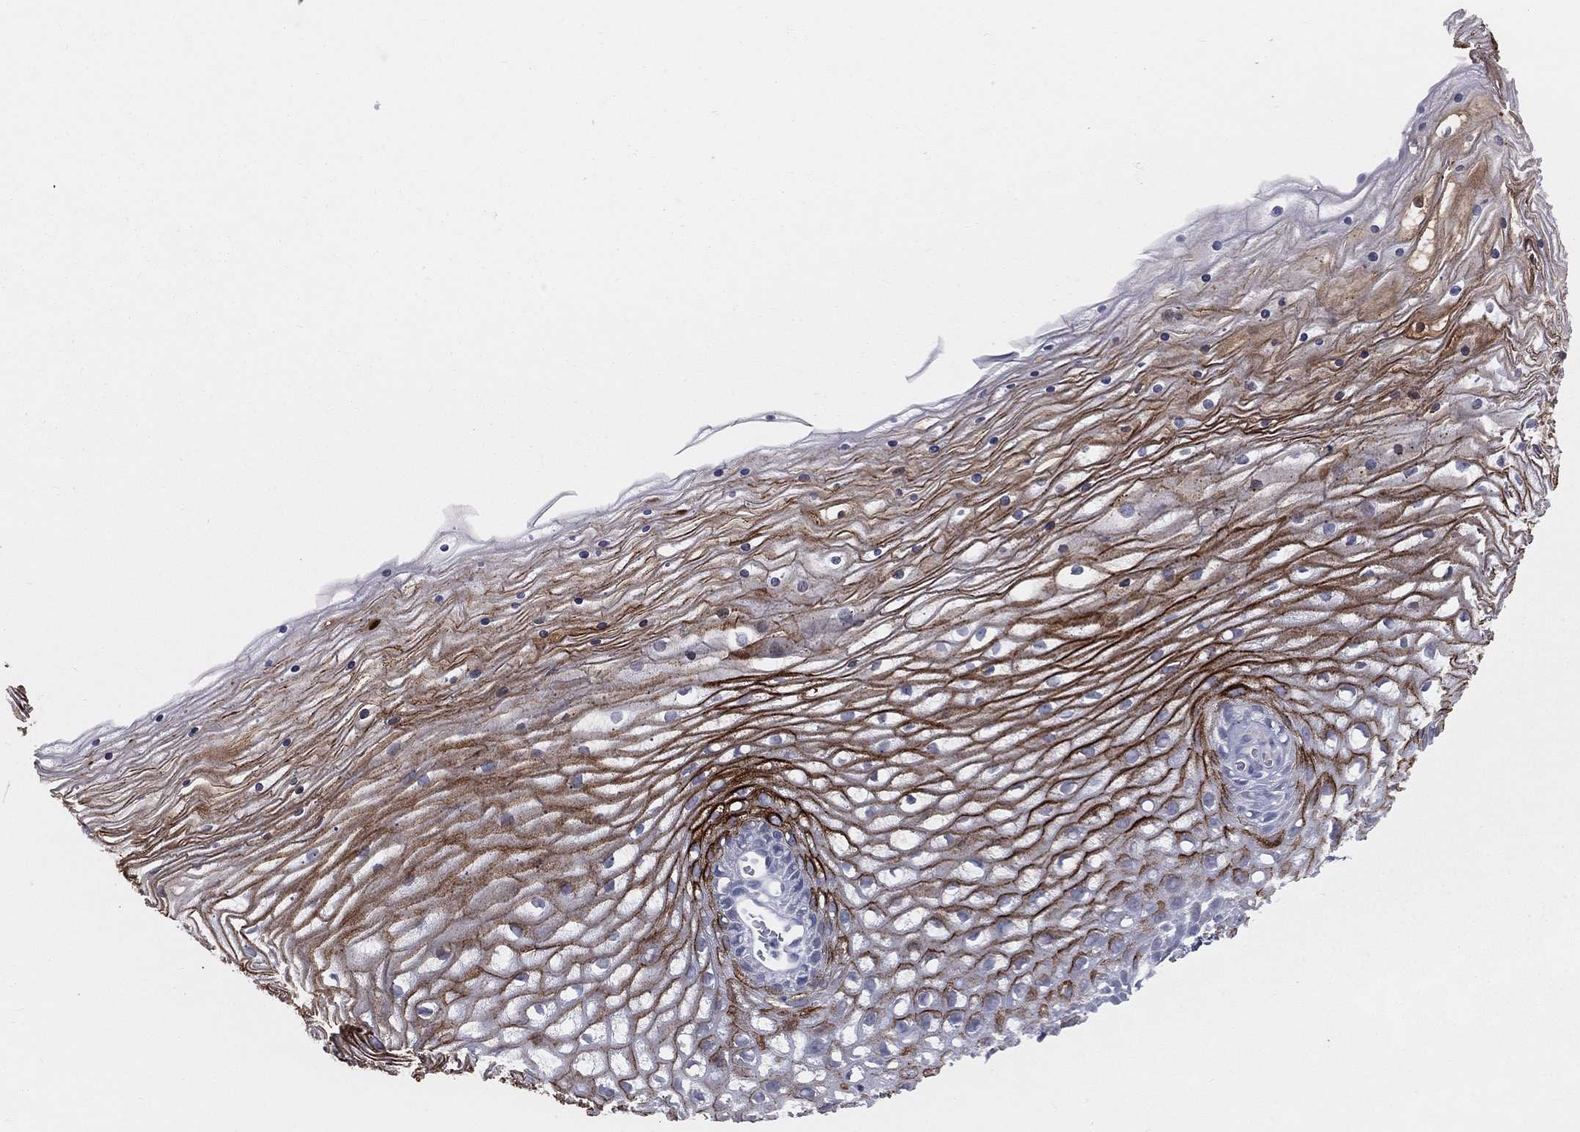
{"staining": {"intensity": "negative", "quantity": "none", "location": "none"}, "tissue": "cervix", "cell_type": "Glandular cells", "image_type": "normal", "snomed": [{"axis": "morphology", "description": "Normal tissue, NOS"}, {"axis": "topography", "description": "Cervix"}], "caption": "Glandular cells are negative for brown protein staining in benign cervix.", "gene": "DMKN", "patient": {"sex": "female", "age": 35}}